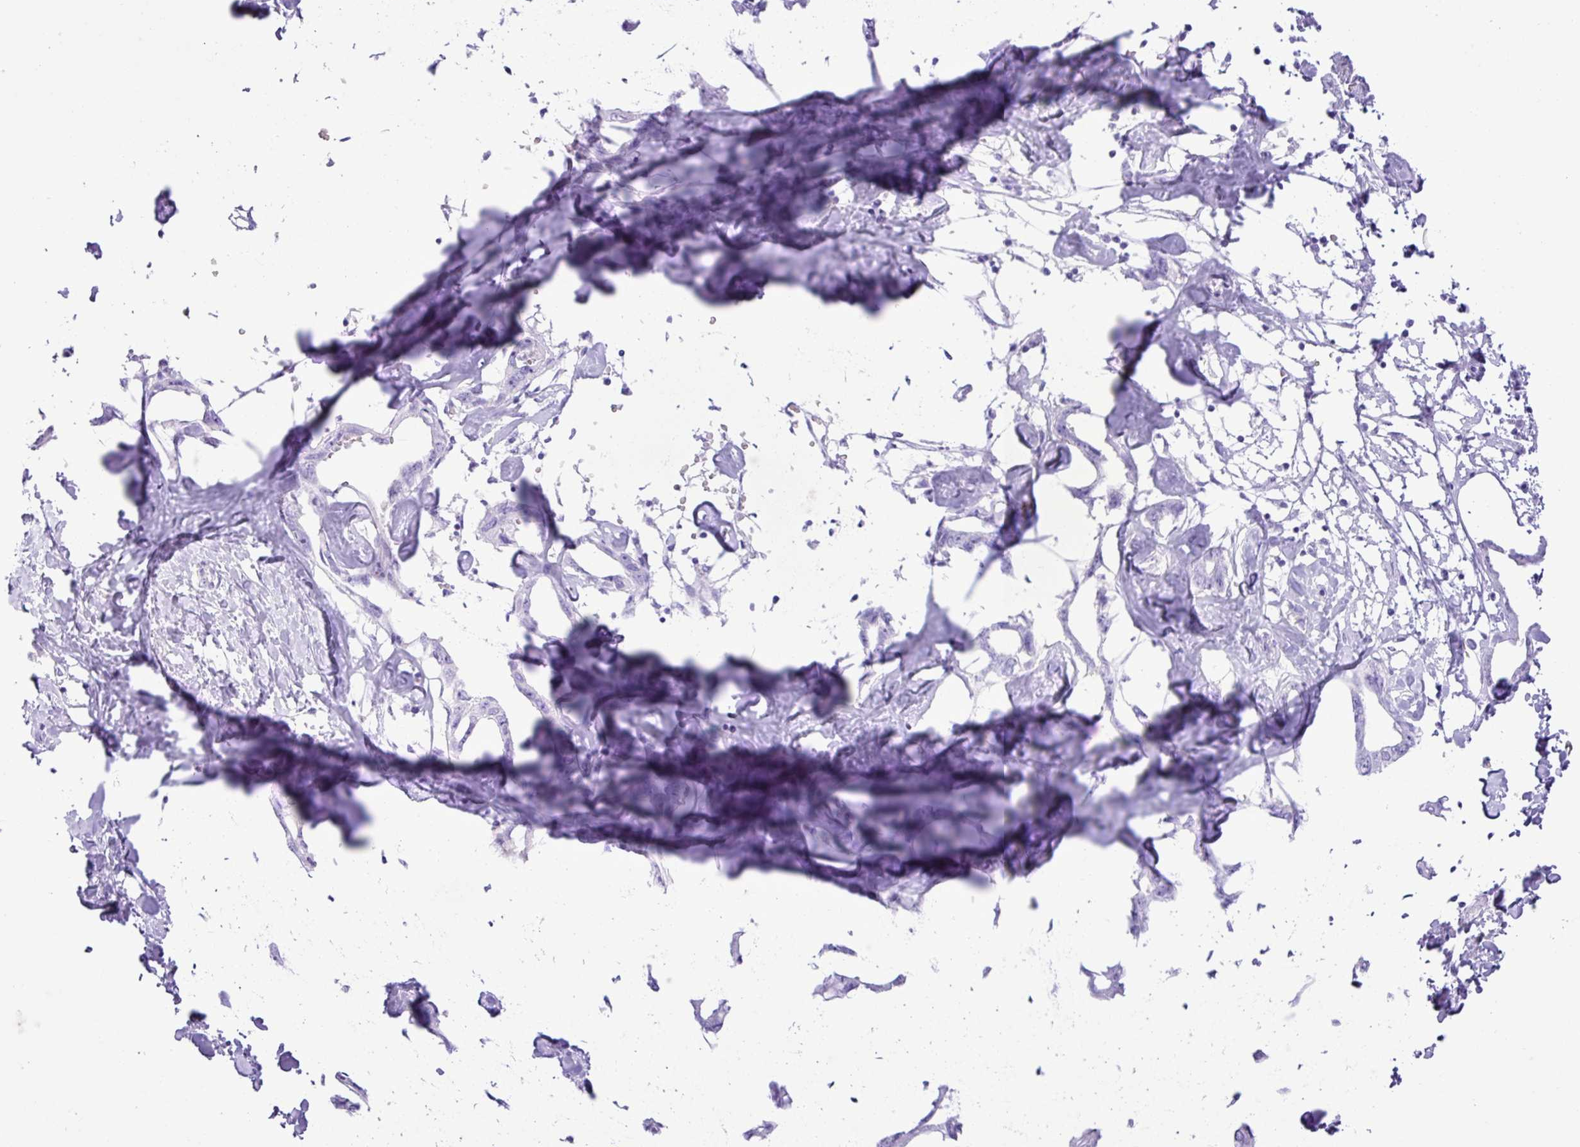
{"staining": {"intensity": "negative", "quantity": "none", "location": "none"}, "tissue": "liver cancer", "cell_type": "Tumor cells", "image_type": "cancer", "snomed": [{"axis": "morphology", "description": "Cholangiocarcinoma"}, {"axis": "topography", "description": "Liver"}], "caption": "A photomicrograph of human liver cholangiocarcinoma is negative for staining in tumor cells.", "gene": "ZSCAN5A", "patient": {"sex": "male", "age": 59}}